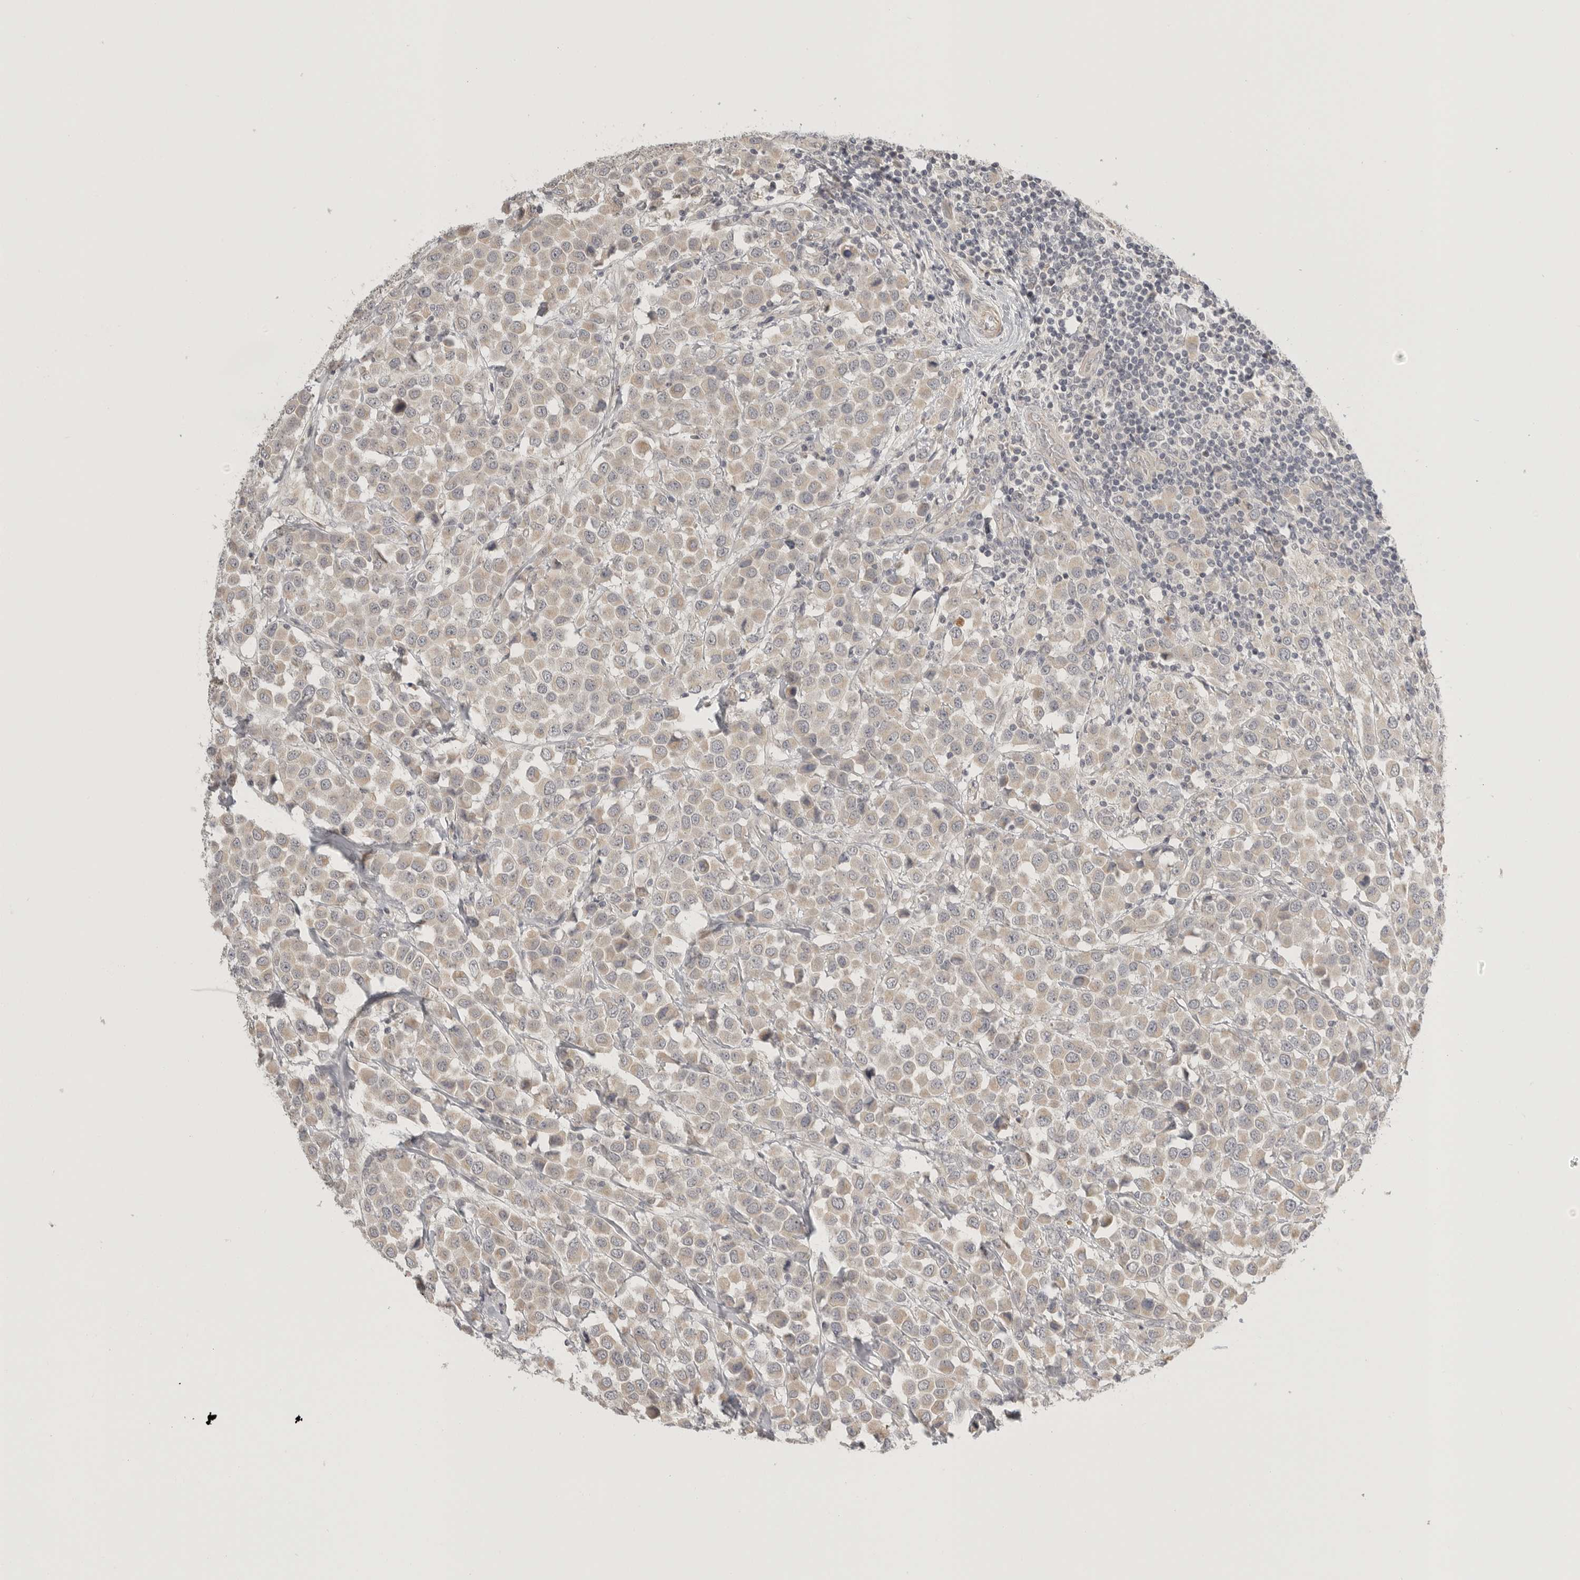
{"staining": {"intensity": "weak", "quantity": "<25%", "location": "cytoplasmic/membranous"}, "tissue": "breast cancer", "cell_type": "Tumor cells", "image_type": "cancer", "snomed": [{"axis": "morphology", "description": "Duct carcinoma"}, {"axis": "topography", "description": "Breast"}], "caption": "Immunohistochemistry (IHC) histopathology image of neoplastic tissue: human intraductal carcinoma (breast) stained with DAB (3,3'-diaminobenzidine) displays no significant protein positivity in tumor cells.", "gene": "STAB2", "patient": {"sex": "female", "age": 61}}